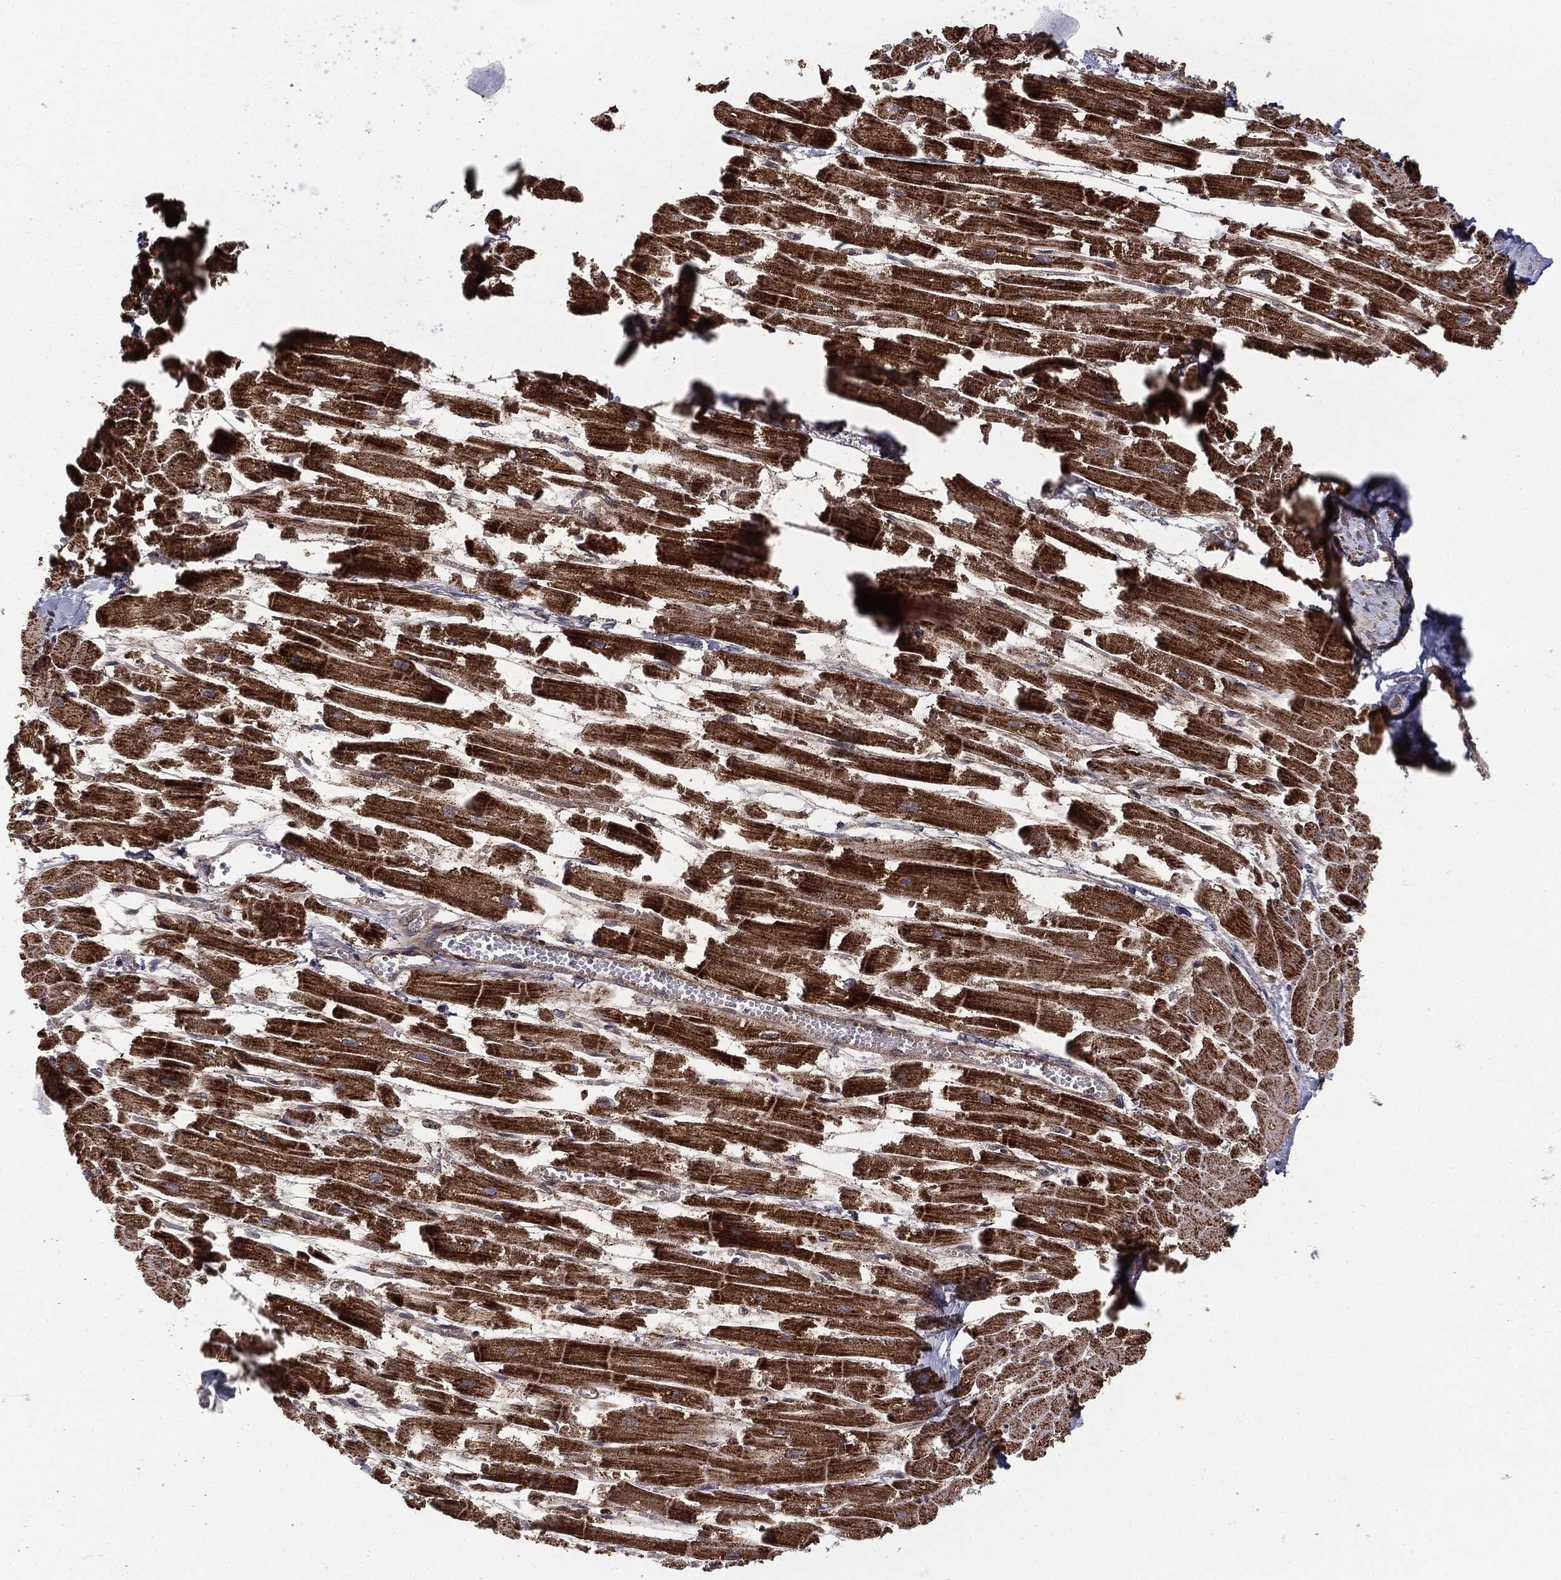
{"staining": {"intensity": "strong", "quantity": "25%-75%", "location": "cytoplasmic/membranous"}, "tissue": "heart muscle", "cell_type": "Cardiomyocytes", "image_type": "normal", "snomed": [{"axis": "morphology", "description": "Normal tissue, NOS"}, {"axis": "topography", "description": "Heart"}], "caption": "A high amount of strong cytoplasmic/membranous staining is seen in about 25%-75% of cardiomyocytes in unremarkable heart muscle.", "gene": "MTOR", "patient": {"sex": "female", "age": 52}}